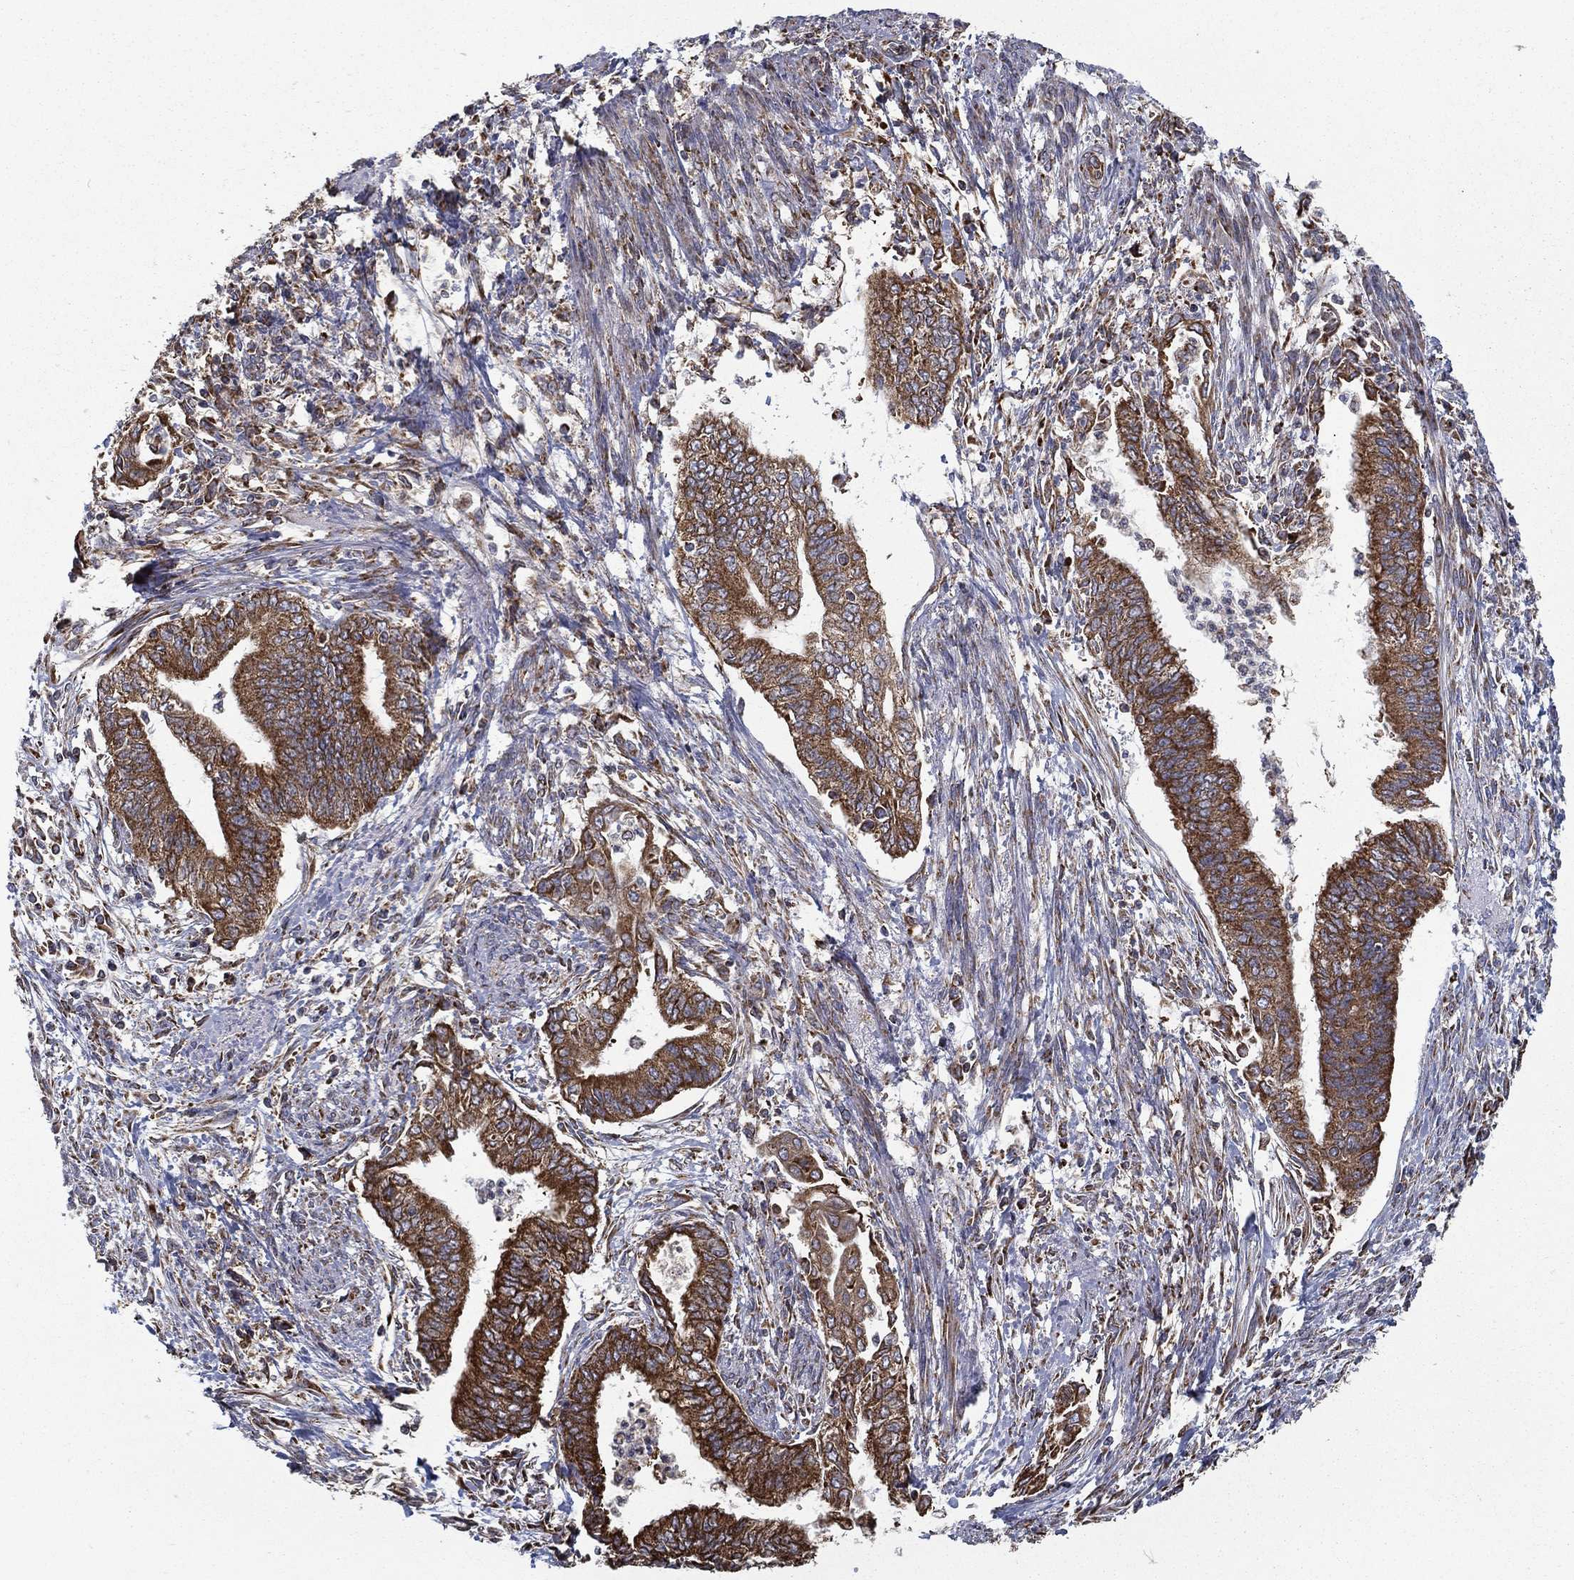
{"staining": {"intensity": "strong", "quantity": ">75%", "location": "cytoplasmic/membranous"}, "tissue": "endometrial cancer", "cell_type": "Tumor cells", "image_type": "cancer", "snomed": [{"axis": "morphology", "description": "Adenocarcinoma, NOS"}, {"axis": "topography", "description": "Endometrium"}], "caption": "The micrograph reveals immunohistochemical staining of endometrial adenocarcinoma. There is strong cytoplasmic/membranous expression is present in about >75% of tumor cells.", "gene": "MT-CYB", "patient": {"sex": "female", "age": 65}}